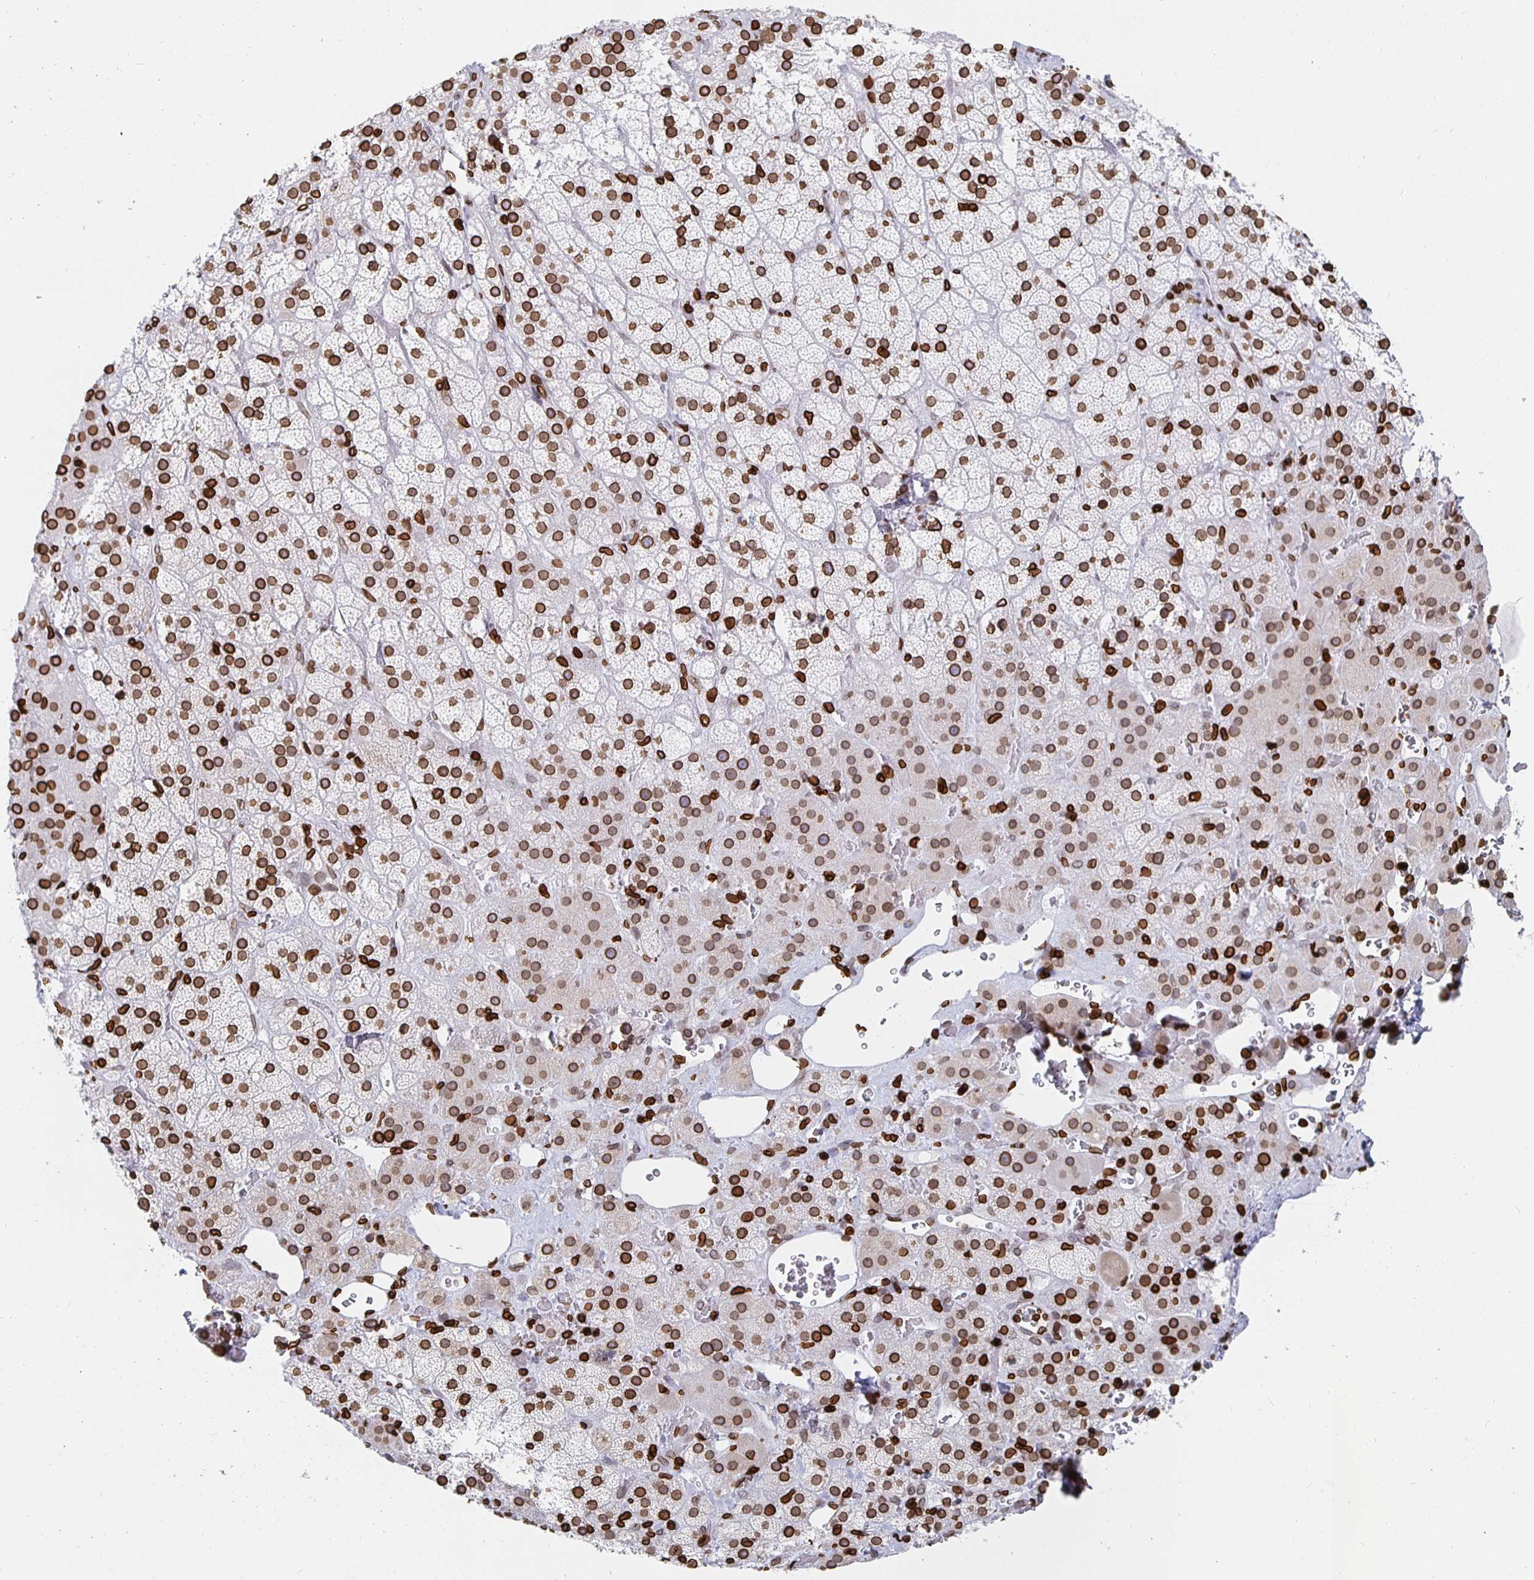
{"staining": {"intensity": "strong", "quantity": ">75%", "location": "cytoplasmic/membranous,nuclear"}, "tissue": "adrenal gland", "cell_type": "Glandular cells", "image_type": "normal", "snomed": [{"axis": "morphology", "description": "Normal tissue, NOS"}, {"axis": "topography", "description": "Adrenal gland"}], "caption": "Immunohistochemistry image of unremarkable adrenal gland stained for a protein (brown), which demonstrates high levels of strong cytoplasmic/membranous,nuclear expression in approximately >75% of glandular cells.", "gene": "LMNB1", "patient": {"sex": "male", "age": 57}}